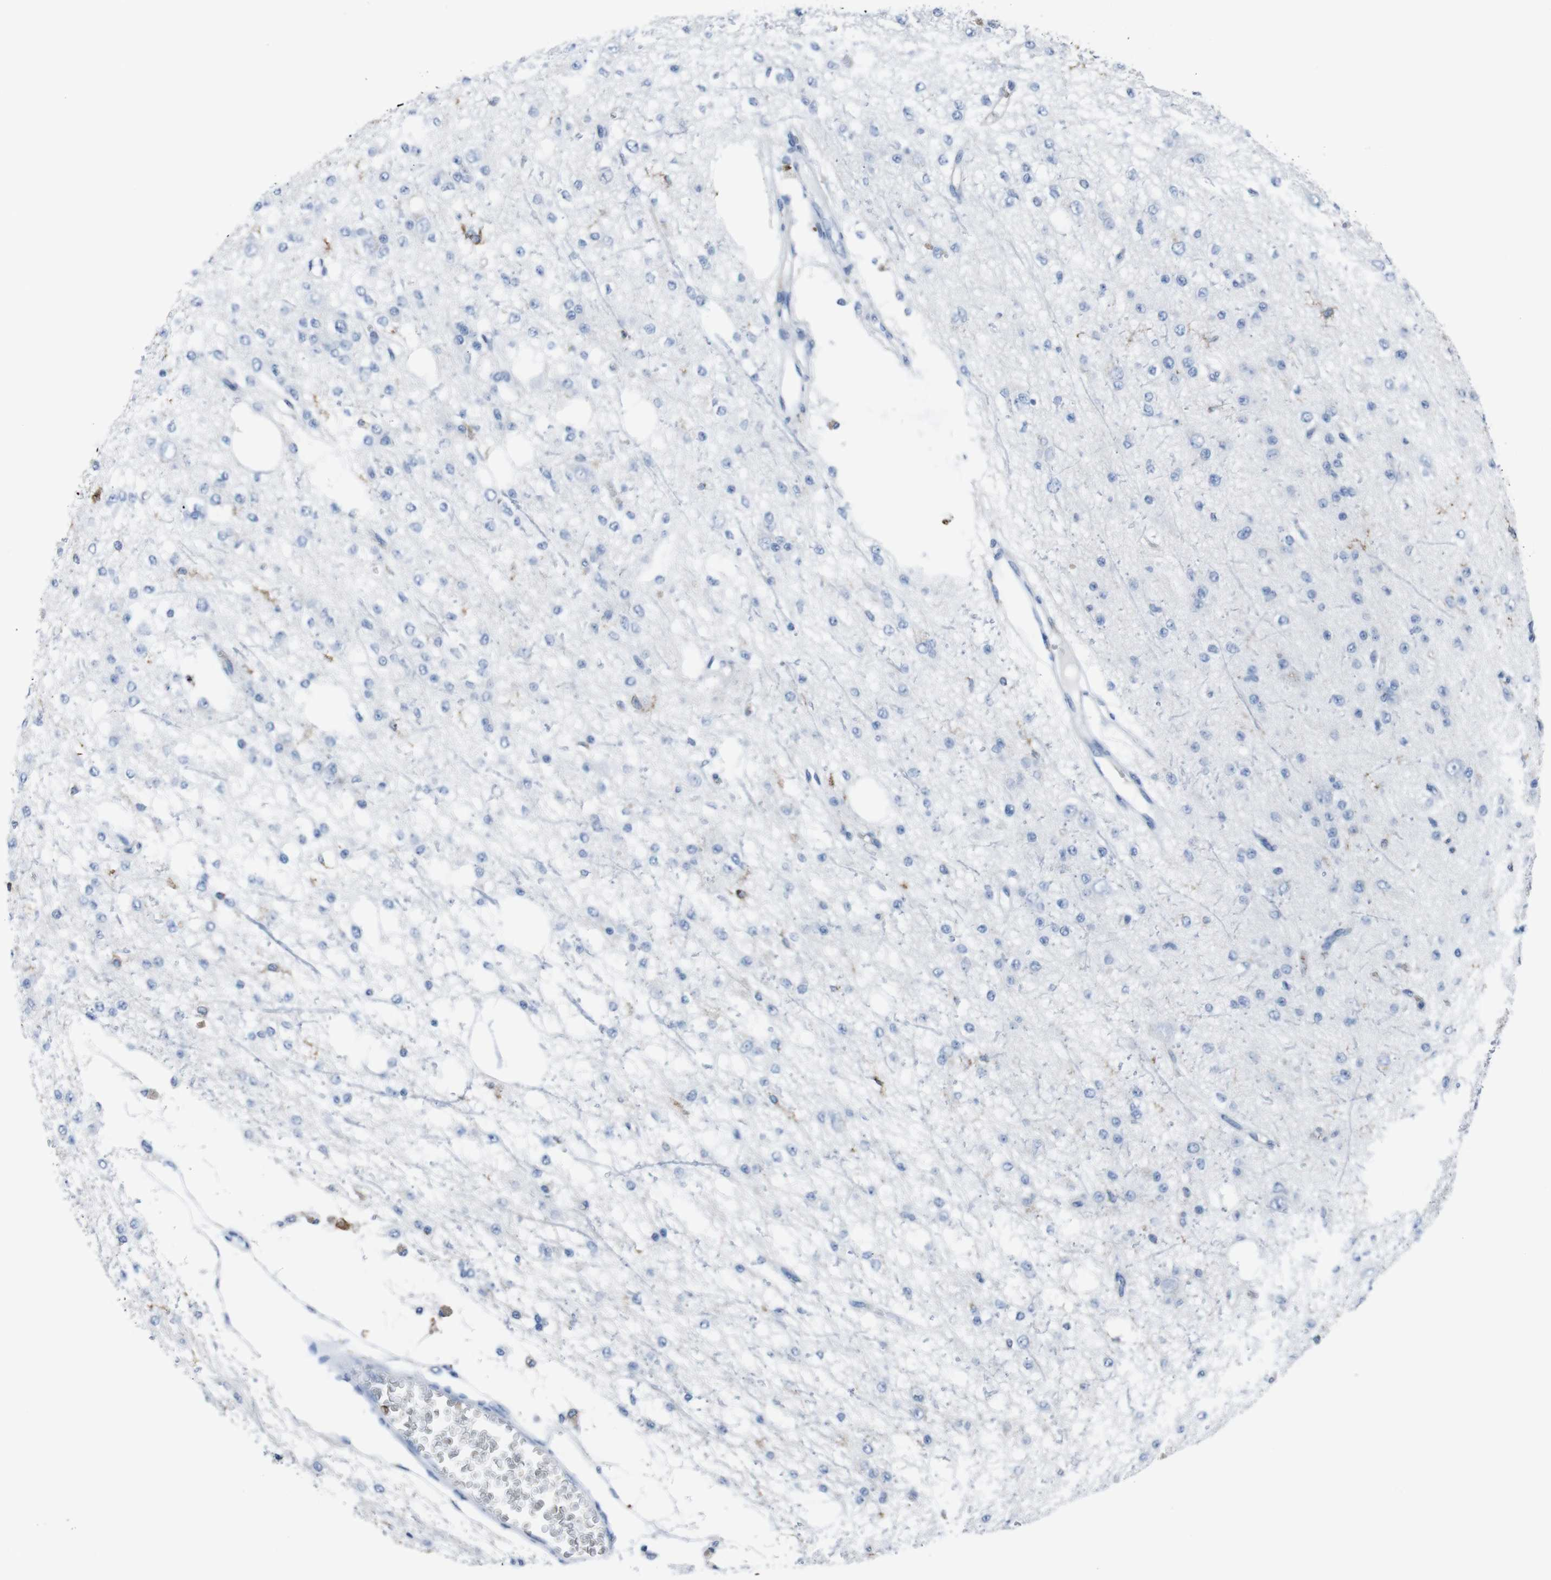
{"staining": {"intensity": "moderate", "quantity": "<25%", "location": "cytoplasmic/membranous"}, "tissue": "glioma", "cell_type": "Tumor cells", "image_type": "cancer", "snomed": [{"axis": "morphology", "description": "Glioma, malignant, Low grade"}, {"axis": "topography", "description": "Brain"}], "caption": "This photomicrograph exhibits glioma stained with immunohistochemistry (IHC) to label a protein in brown. The cytoplasmic/membranous of tumor cells show moderate positivity for the protein. Nuclei are counter-stained blue.", "gene": "ST6GAL1", "patient": {"sex": "male", "age": 38}}